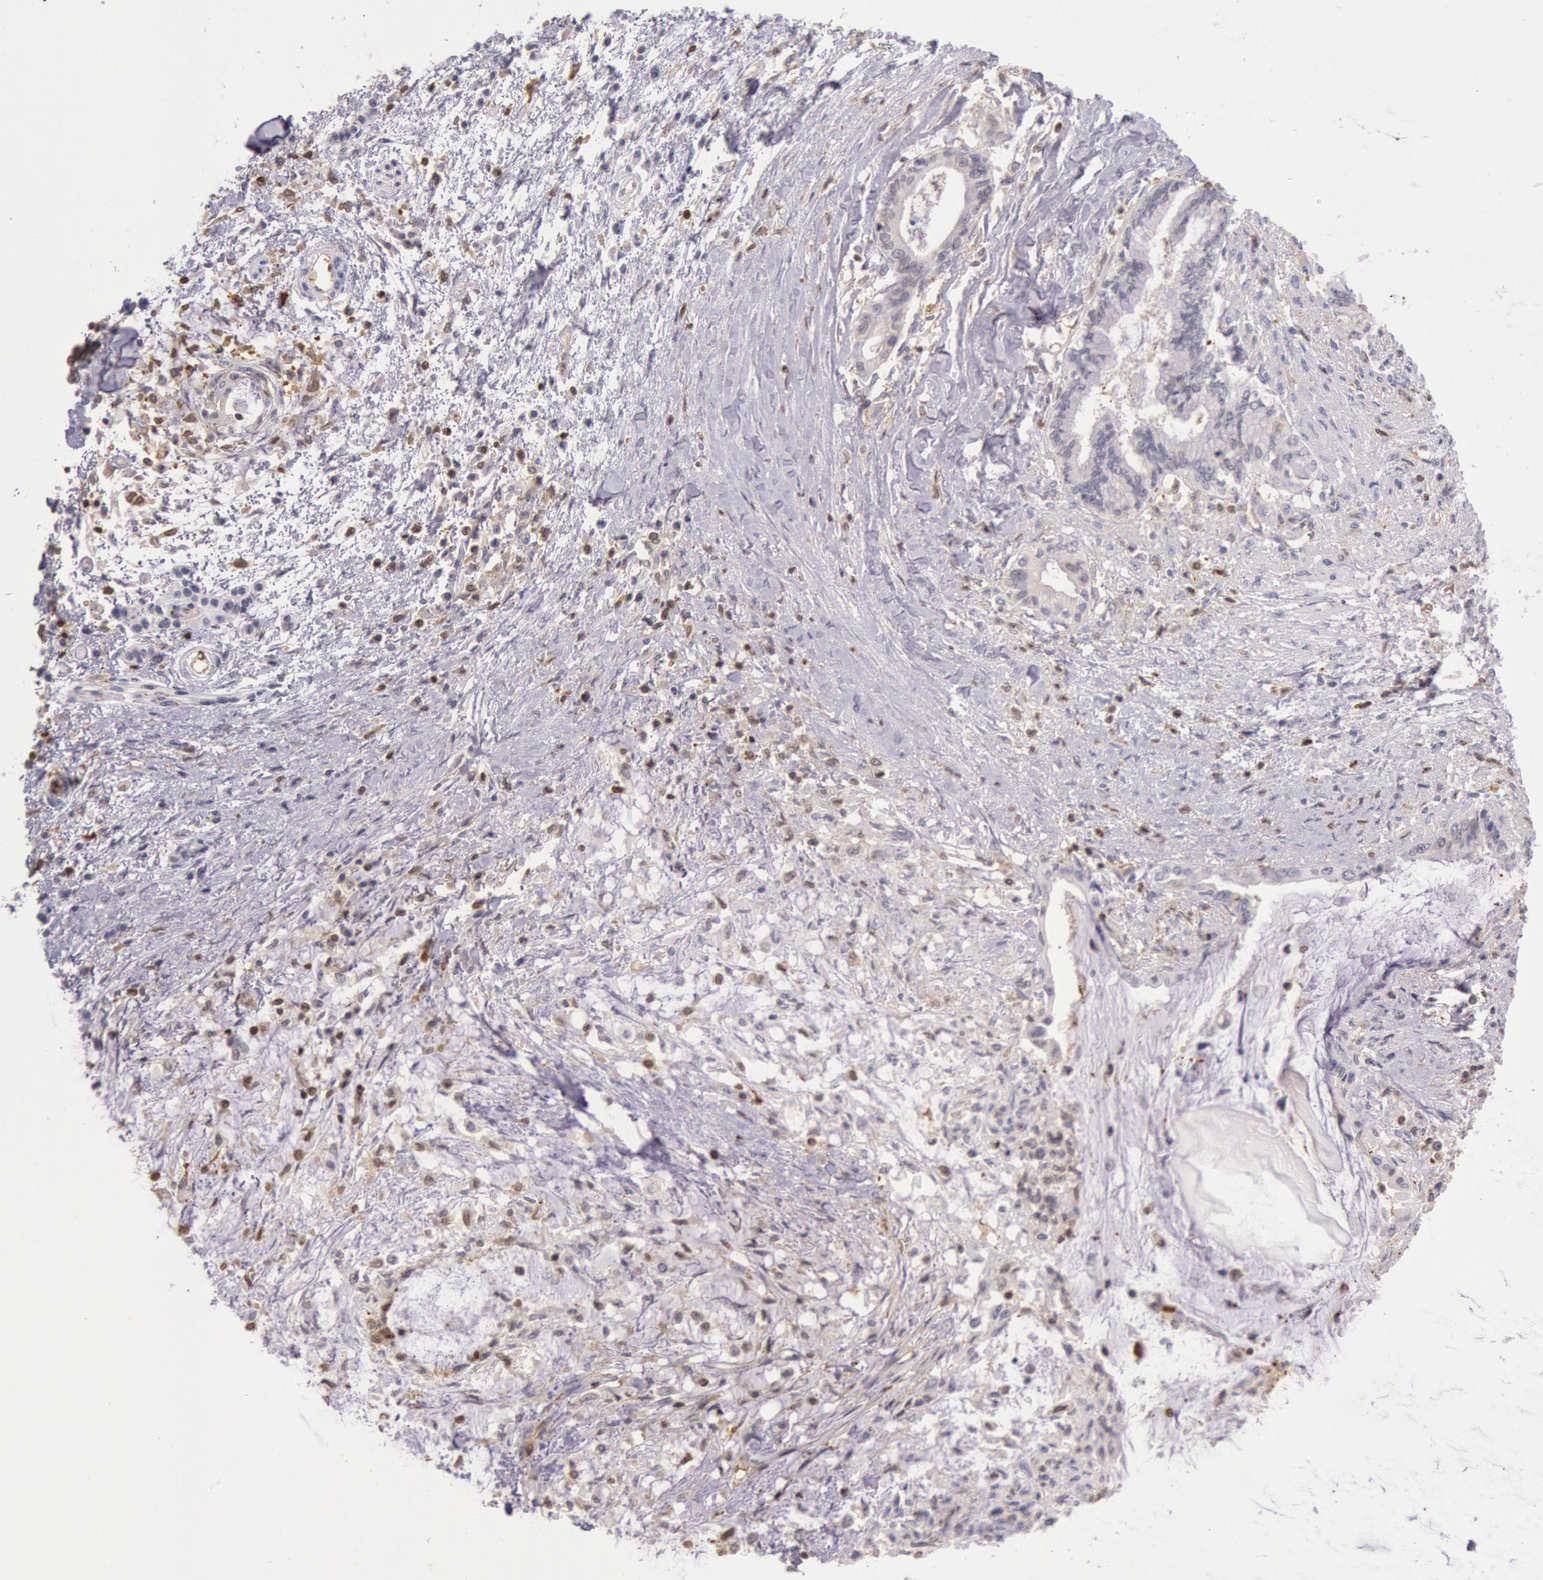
{"staining": {"intensity": "moderate", "quantity": "<25%", "location": "nuclear"}, "tissue": "pancreatic cancer", "cell_type": "Tumor cells", "image_type": "cancer", "snomed": [{"axis": "morphology", "description": "Adenocarcinoma, NOS"}, {"axis": "topography", "description": "Pancreas"}], "caption": "High-power microscopy captured an immunohistochemistry (IHC) histopathology image of adenocarcinoma (pancreatic), revealing moderate nuclear expression in approximately <25% of tumor cells. The staining was performed using DAB, with brown indicating positive protein expression. Nuclei are stained blue with hematoxylin.", "gene": "HIF1A", "patient": {"sex": "female", "age": 64}}